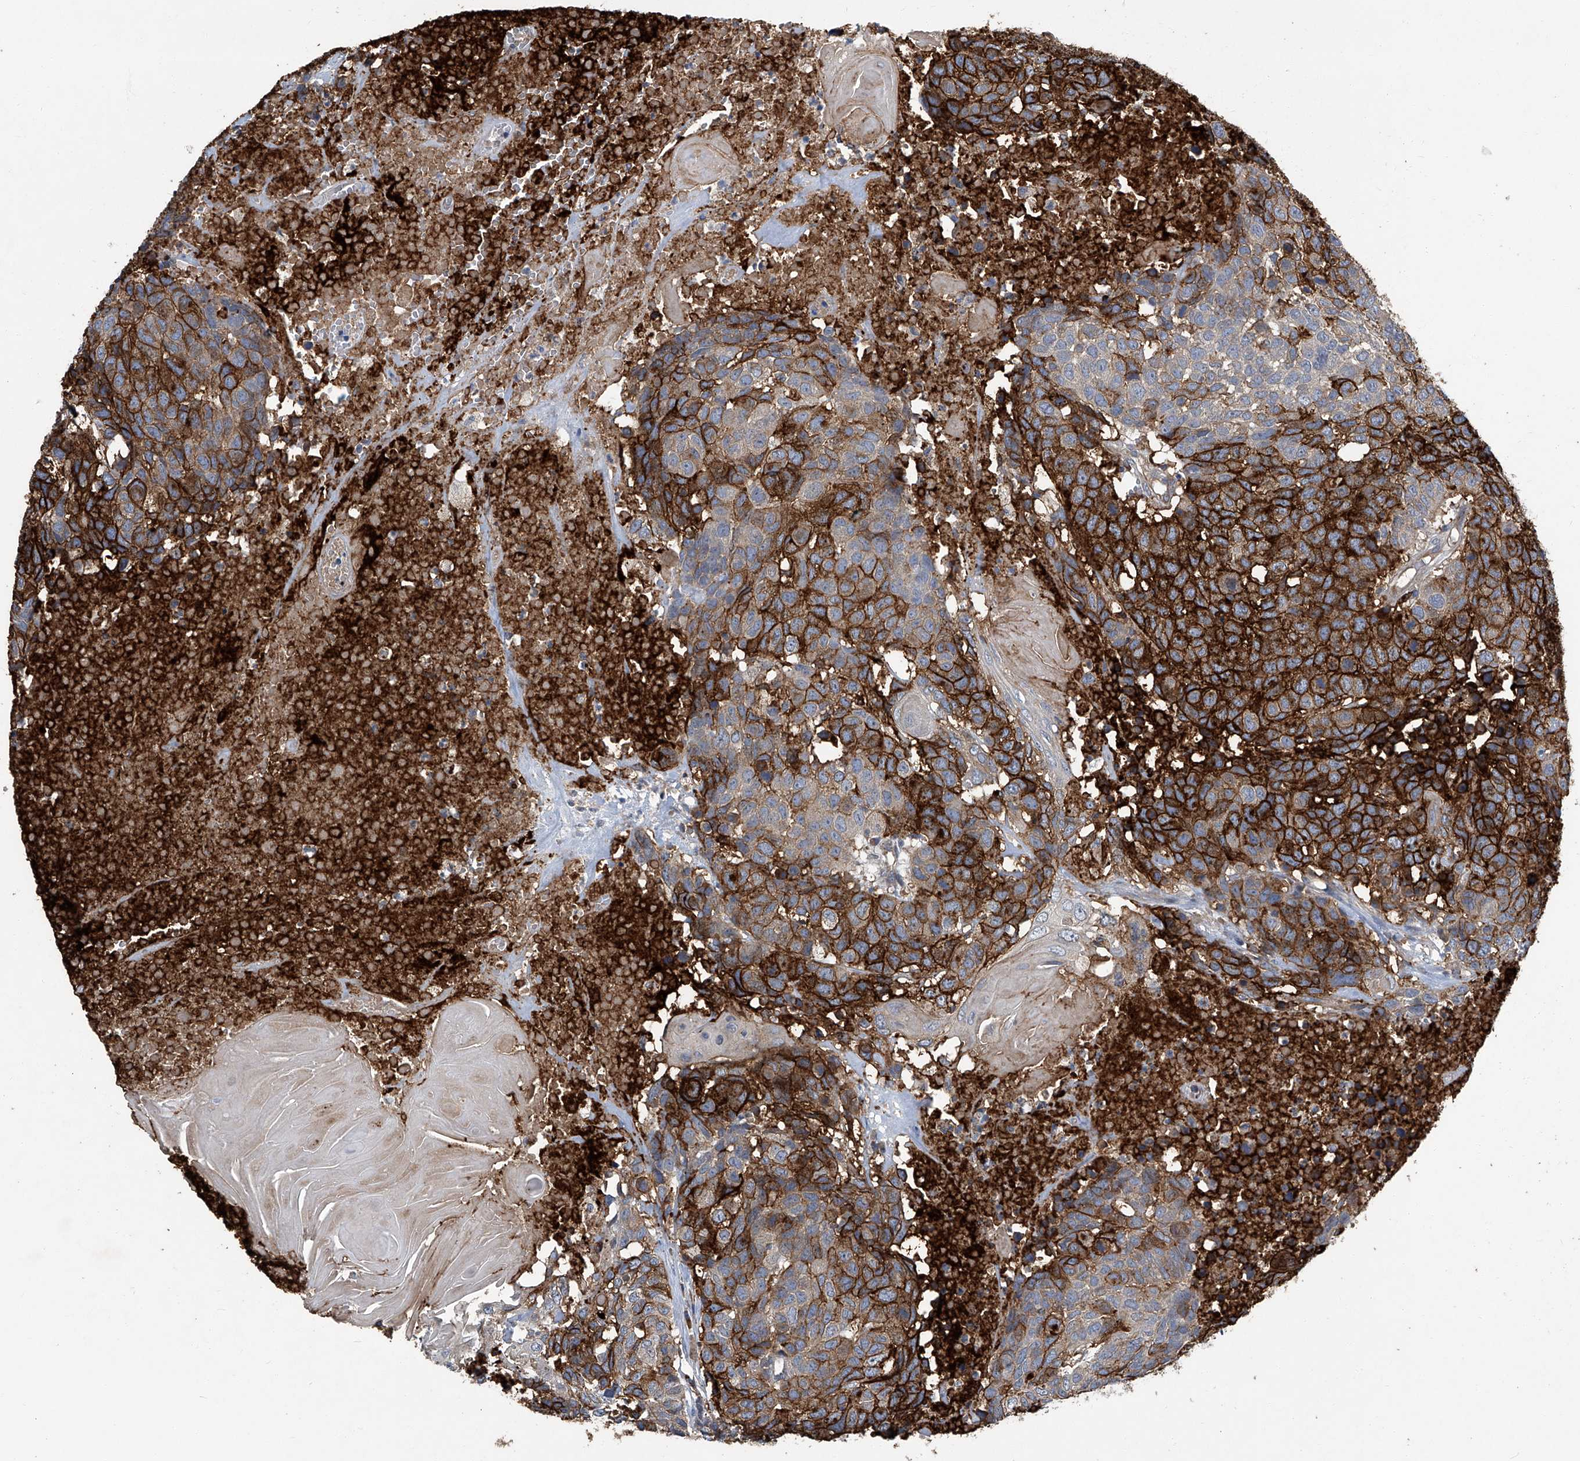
{"staining": {"intensity": "strong", "quantity": "25%-75%", "location": "cytoplasmic/membranous"}, "tissue": "head and neck cancer", "cell_type": "Tumor cells", "image_type": "cancer", "snomed": [{"axis": "morphology", "description": "Squamous cell carcinoma, NOS"}, {"axis": "topography", "description": "Head-Neck"}], "caption": "Protein positivity by immunohistochemistry (IHC) displays strong cytoplasmic/membranous positivity in approximately 25%-75% of tumor cells in head and neck squamous cell carcinoma.", "gene": "FAM167A", "patient": {"sex": "male", "age": 66}}